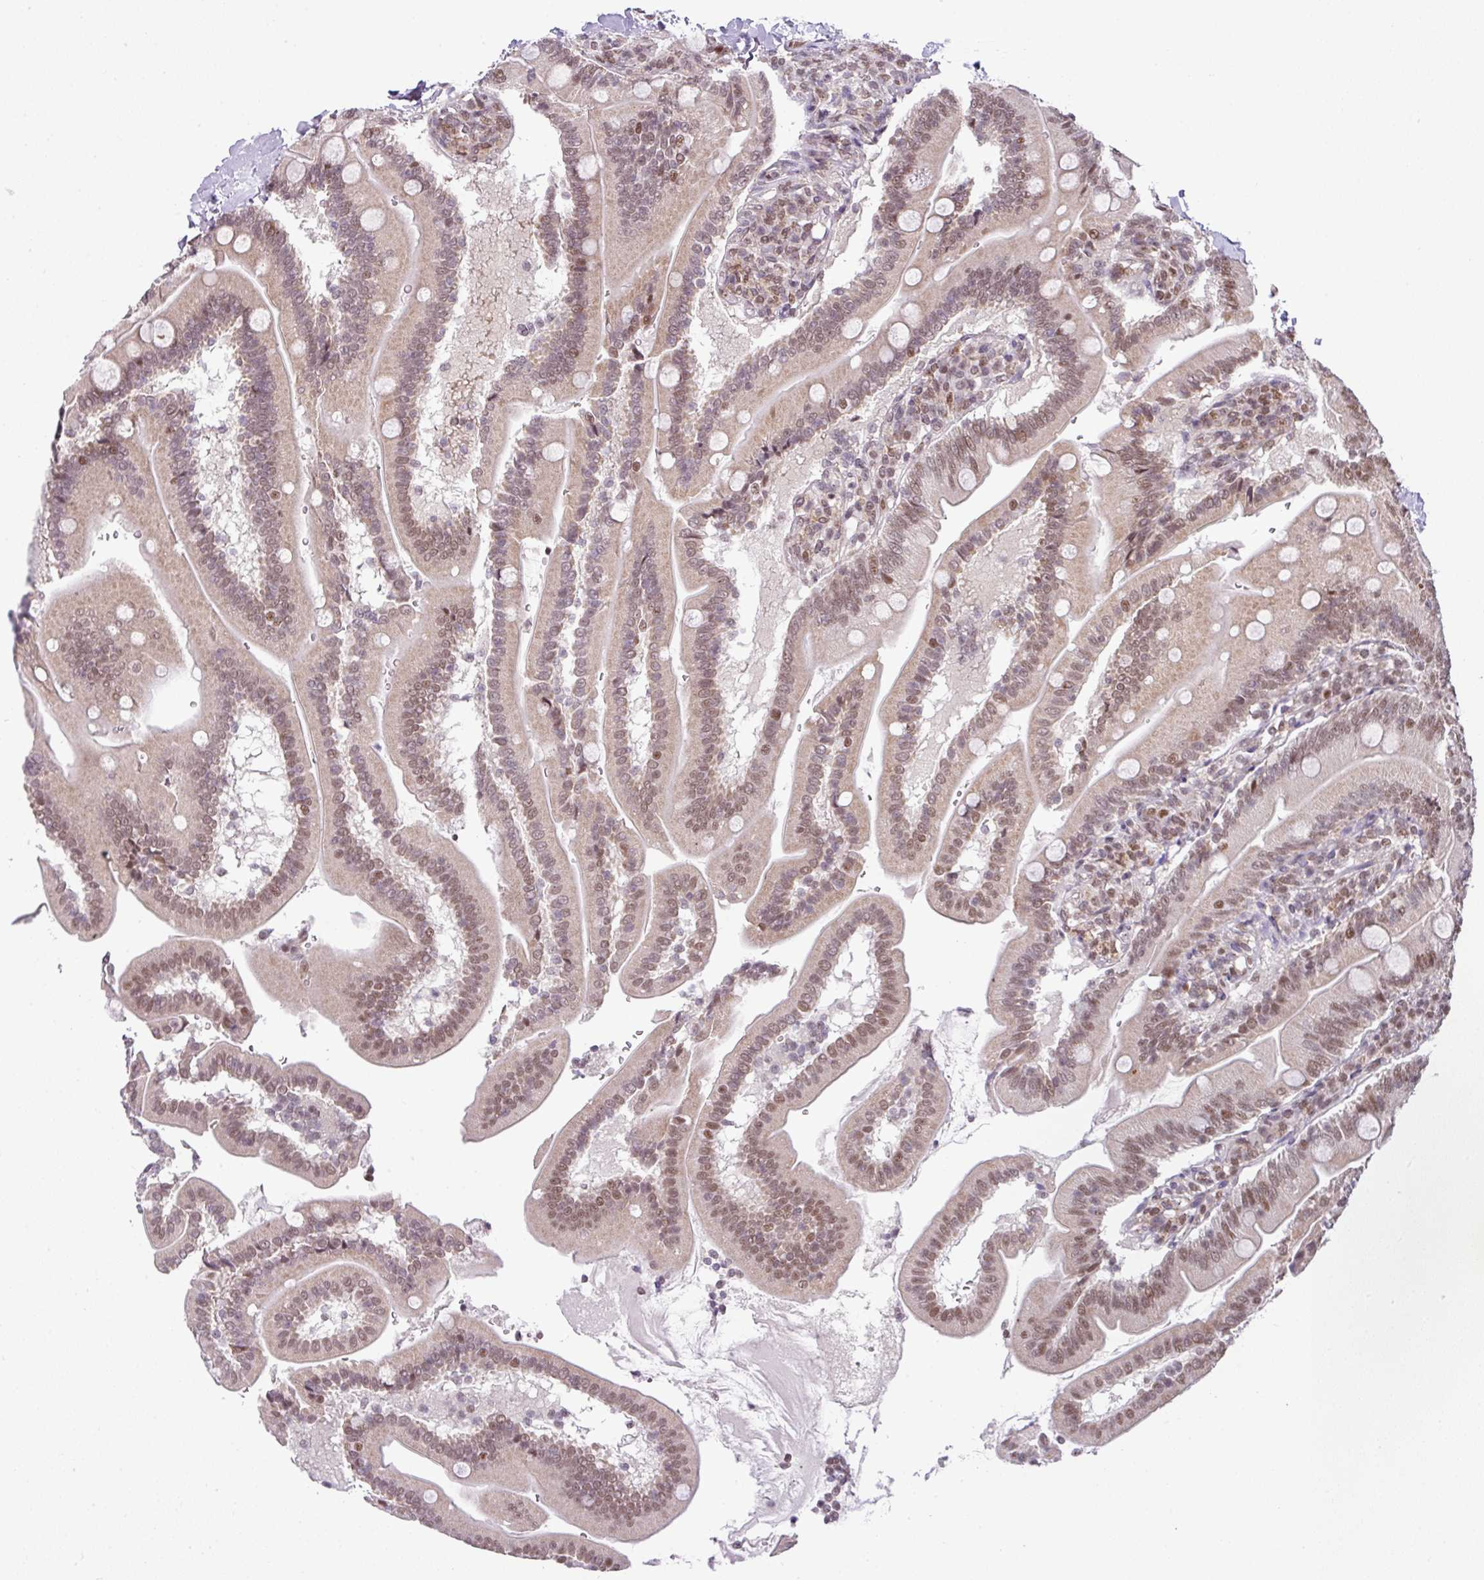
{"staining": {"intensity": "moderate", "quantity": ">75%", "location": "cytoplasmic/membranous,nuclear"}, "tissue": "duodenum", "cell_type": "Glandular cells", "image_type": "normal", "snomed": [{"axis": "morphology", "description": "Normal tissue, NOS"}, {"axis": "topography", "description": "Duodenum"}], "caption": "Immunohistochemical staining of benign human duodenum exhibits >75% levels of moderate cytoplasmic/membranous,nuclear protein expression in about >75% of glandular cells. (DAB (3,3'-diaminobenzidine) = brown stain, brightfield microscopy at high magnification).", "gene": "PLK1", "patient": {"sex": "female", "age": 67}}